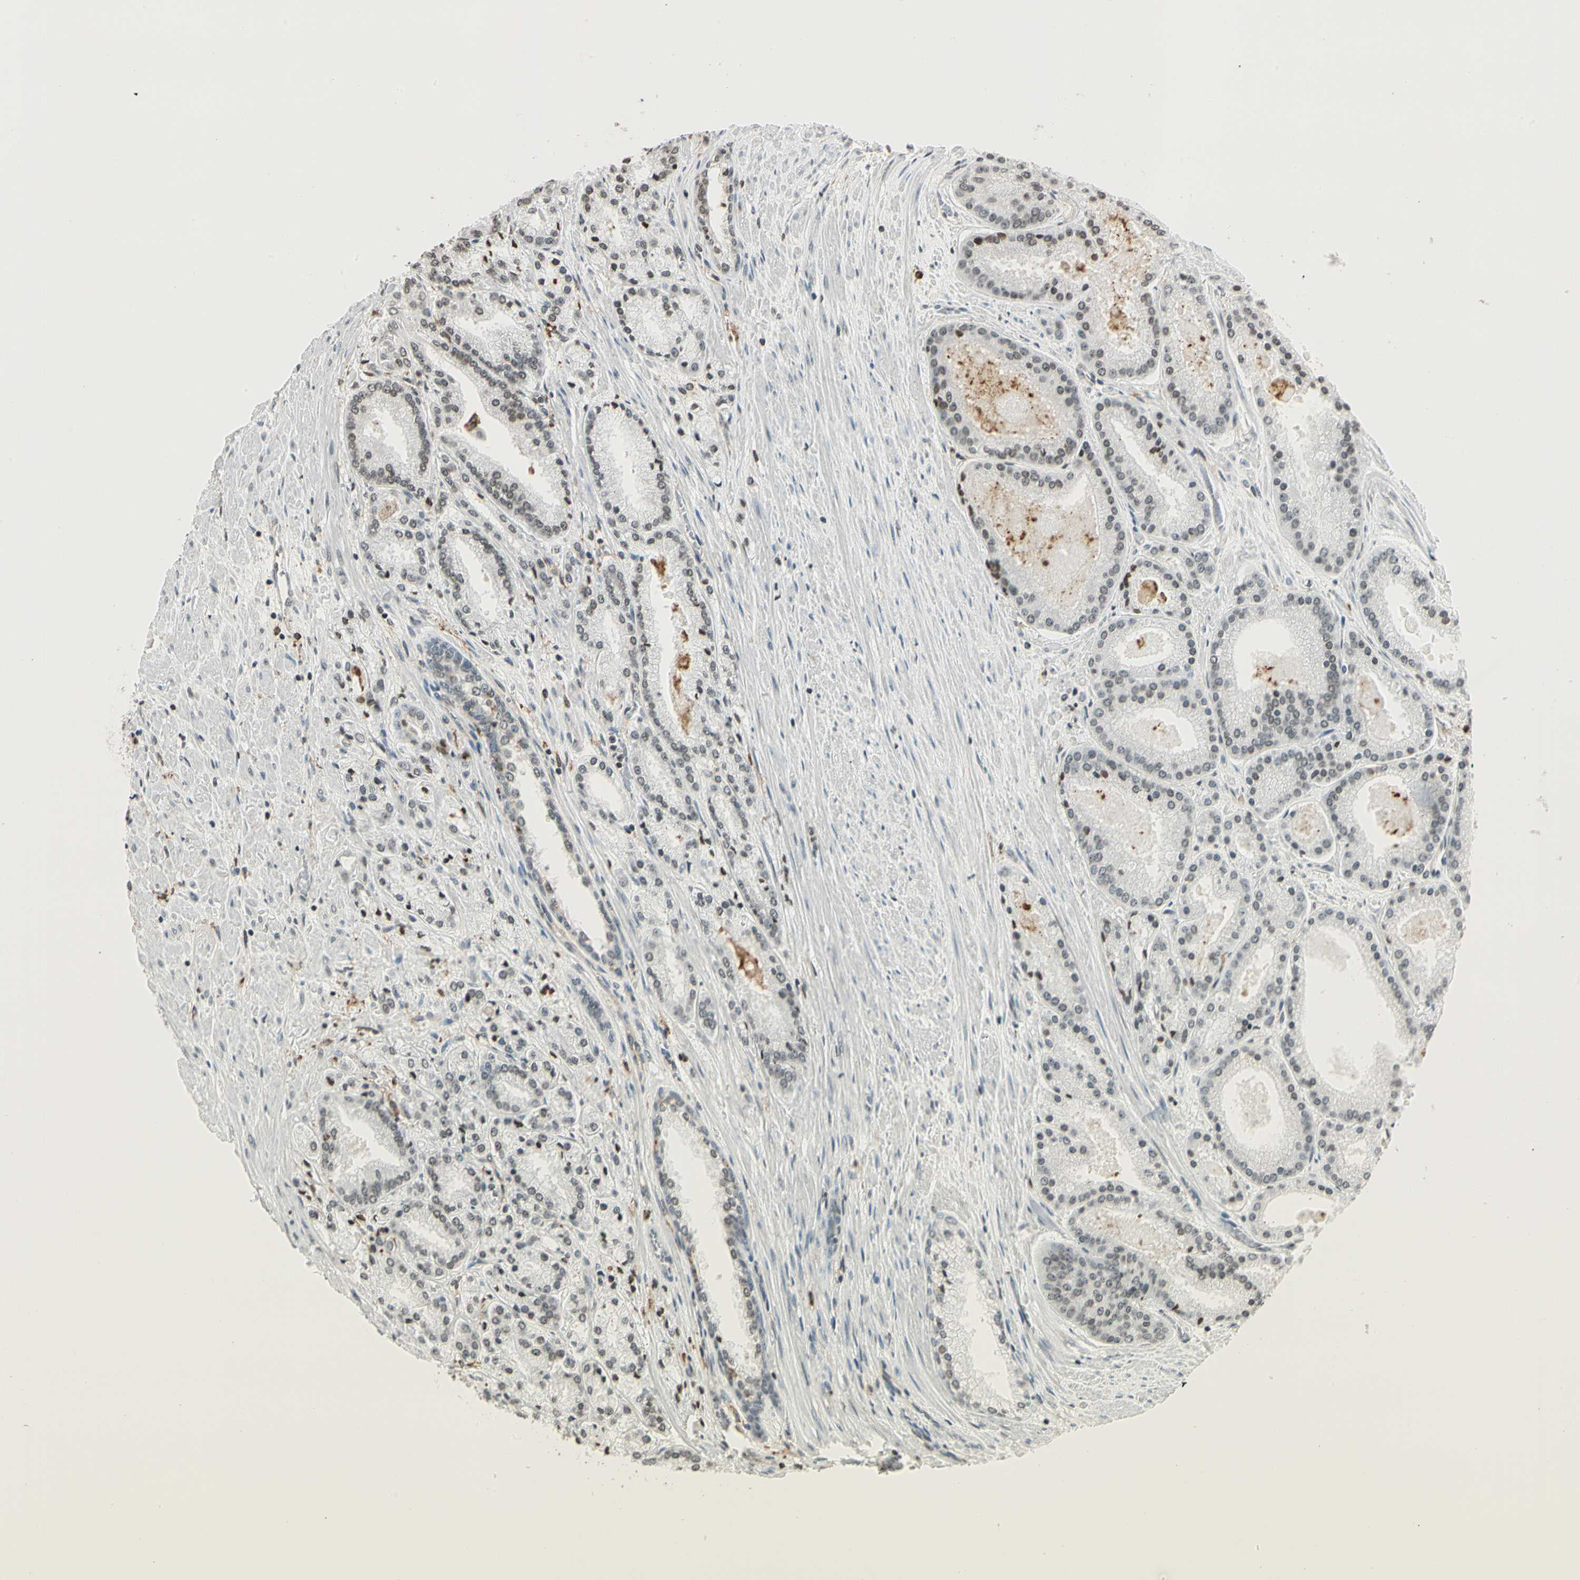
{"staining": {"intensity": "weak", "quantity": "<25%", "location": "nuclear"}, "tissue": "prostate cancer", "cell_type": "Tumor cells", "image_type": "cancer", "snomed": [{"axis": "morphology", "description": "Adenocarcinoma, Low grade"}, {"axis": "topography", "description": "Prostate"}], "caption": "Prostate cancer (adenocarcinoma (low-grade)) was stained to show a protein in brown. There is no significant staining in tumor cells.", "gene": "FER", "patient": {"sex": "male", "age": 59}}